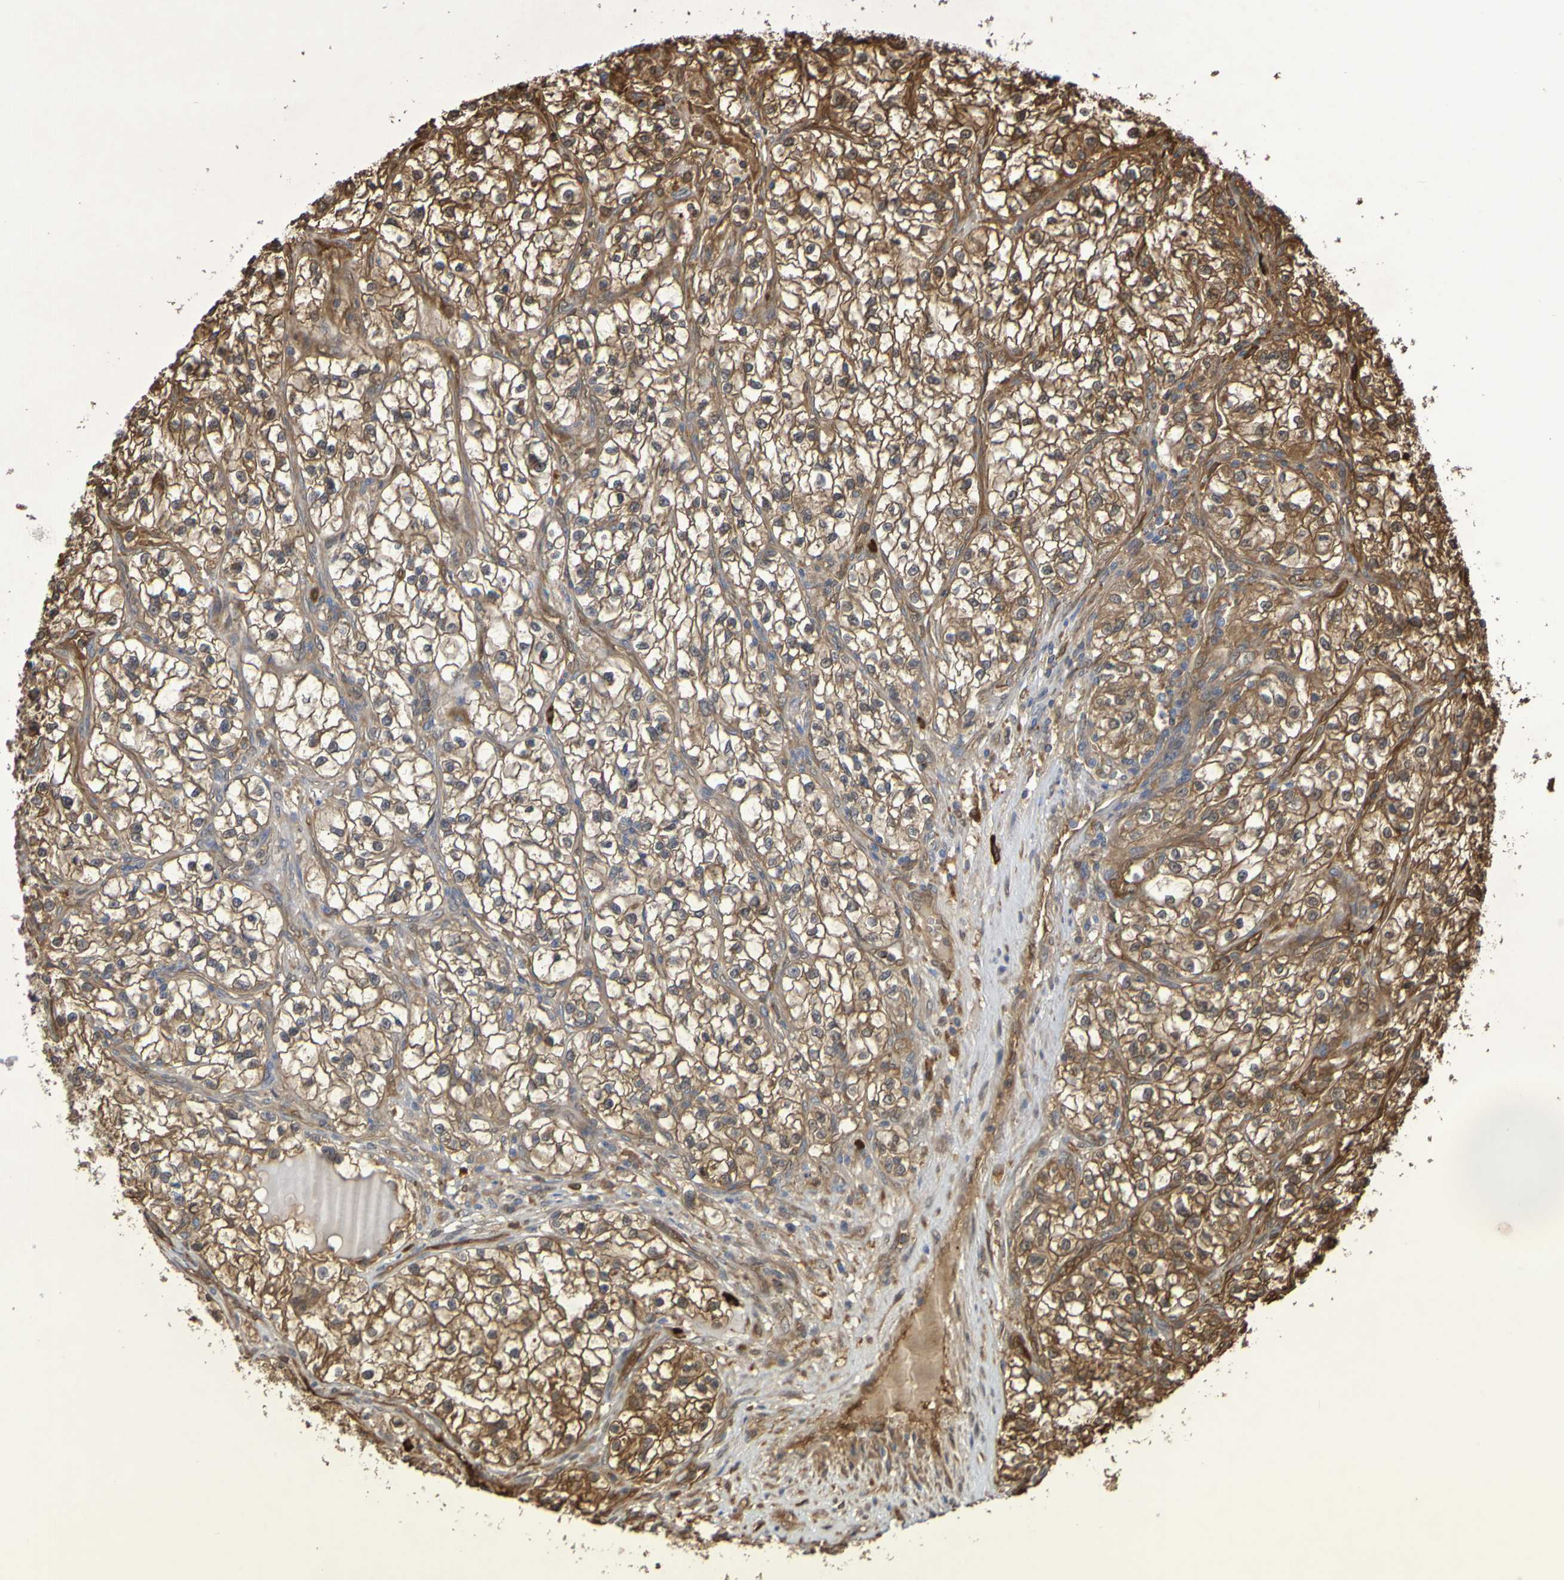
{"staining": {"intensity": "moderate", "quantity": ">75%", "location": "cytoplasmic/membranous"}, "tissue": "renal cancer", "cell_type": "Tumor cells", "image_type": "cancer", "snomed": [{"axis": "morphology", "description": "Adenocarcinoma, NOS"}, {"axis": "topography", "description": "Kidney"}], "caption": "High-magnification brightfield microscopy of renal adenocarcinoma stained with DAB (brown) and counterstained with hematoxylin (blue). tumor cells exhibit moderate cytoplasmic/membranous expression is appreciated in about>75% of cells. (Brightfield microscopy of DAB IHC at high magnification).", "gene": "SERPINB6", "patient": {"sex": "female", "age": 57}}